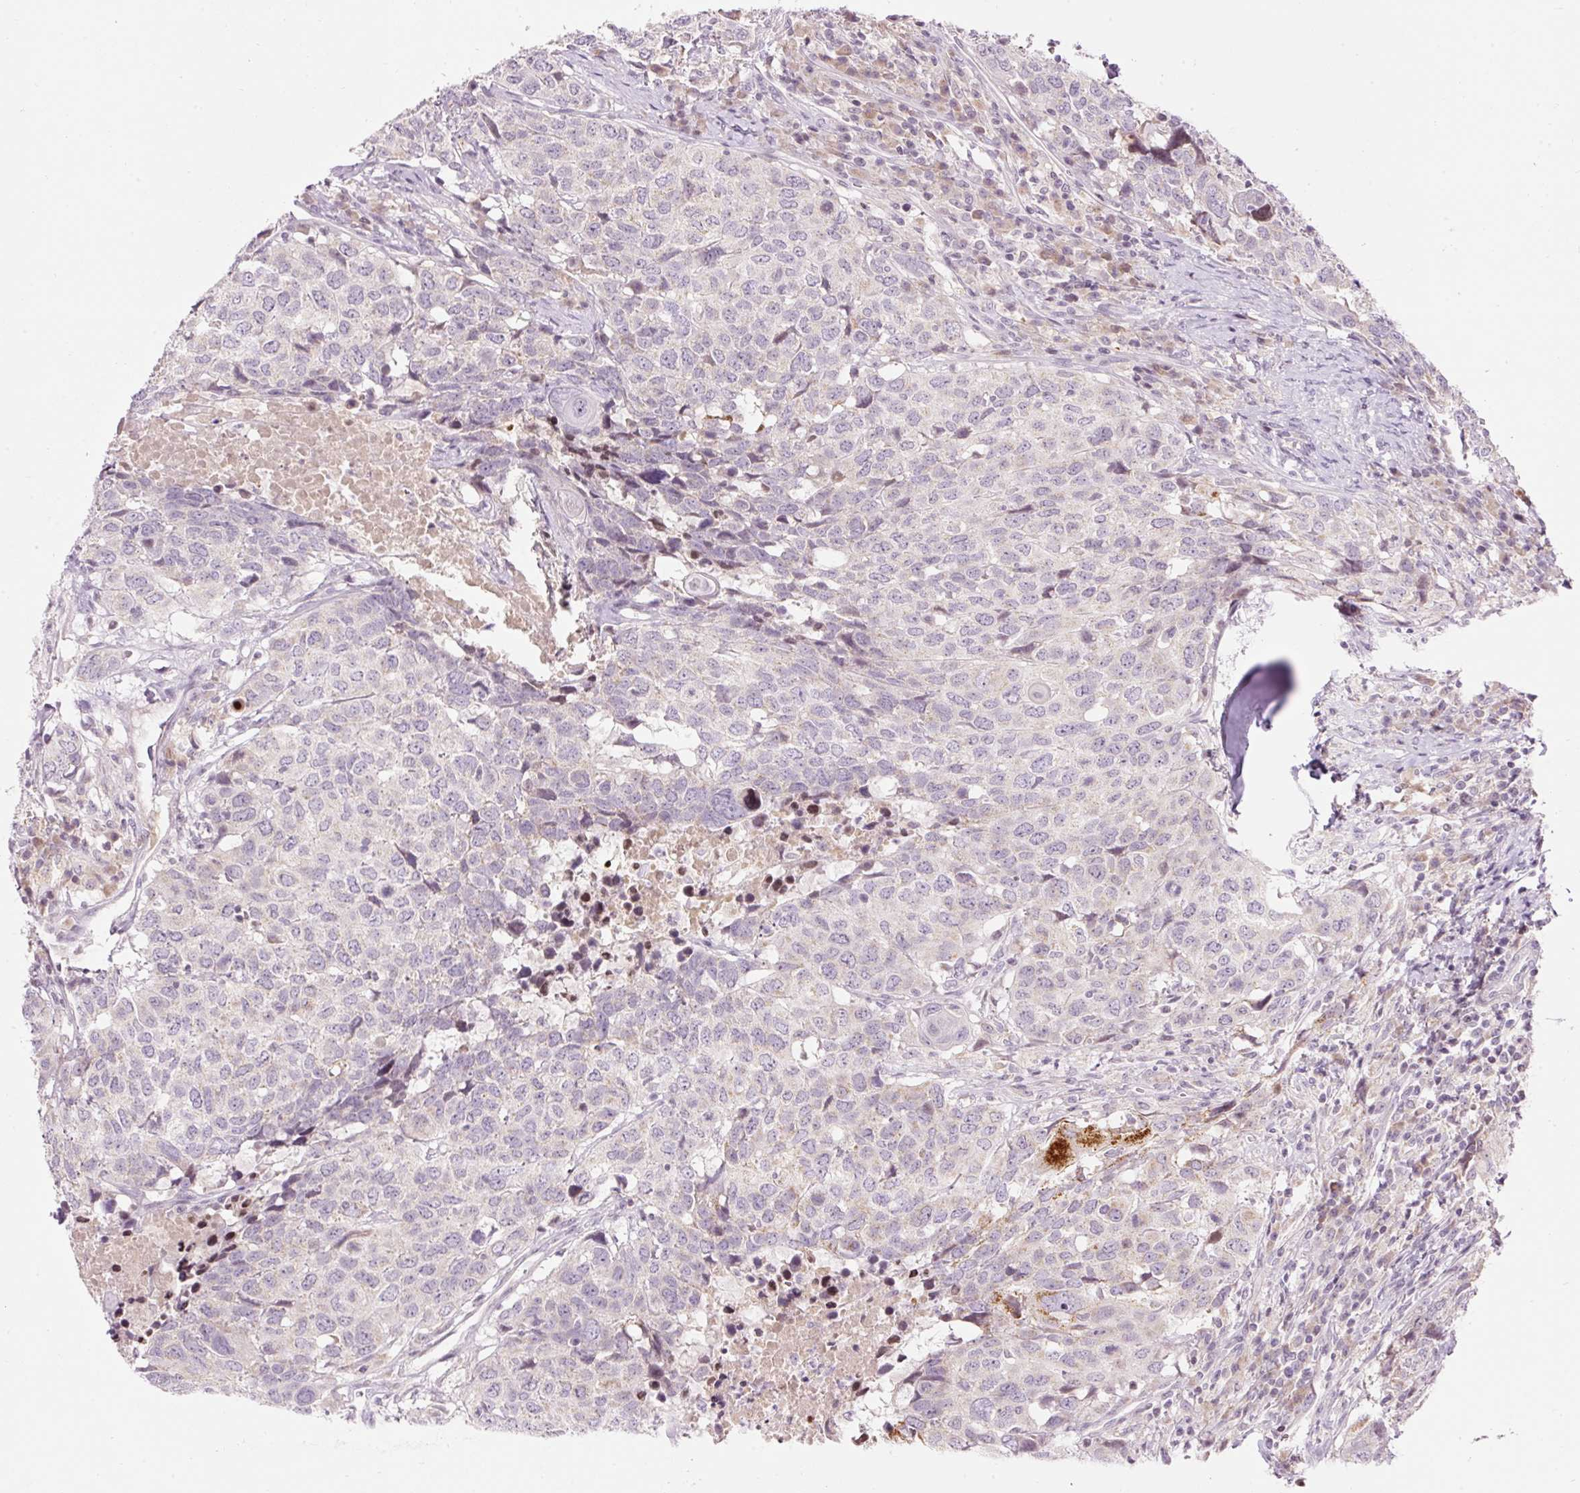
{"staining": {"intensity": "negative", "quantity": "none", "location": "none"}, "tissue": "head and neck cancer", "cell_type": "Tumor cells", "image_type": "cancer", "snomed": [{"axis": "morphology", "description": "Normal tissue, NOS"}, {"axis": "morphology", "description": "Squamous cell carcinoma, NOS"}, {"axis": "topography", "description": "Skeletal muscle"}, {"axis": "topography", "description": "Vascular tissue"}, {"axis": "topography", "description": "Peripheral nerve tissue"}, {"axis": "topography", "description": "Head-Neck"}], "caption": "This is a micrograph of IHC staining of squamous cell carcinoma (head and neck), which shows no positivity in tumor cells.", "gene": "ABHD11", "patient": {"sex": "male", "age": 66}}